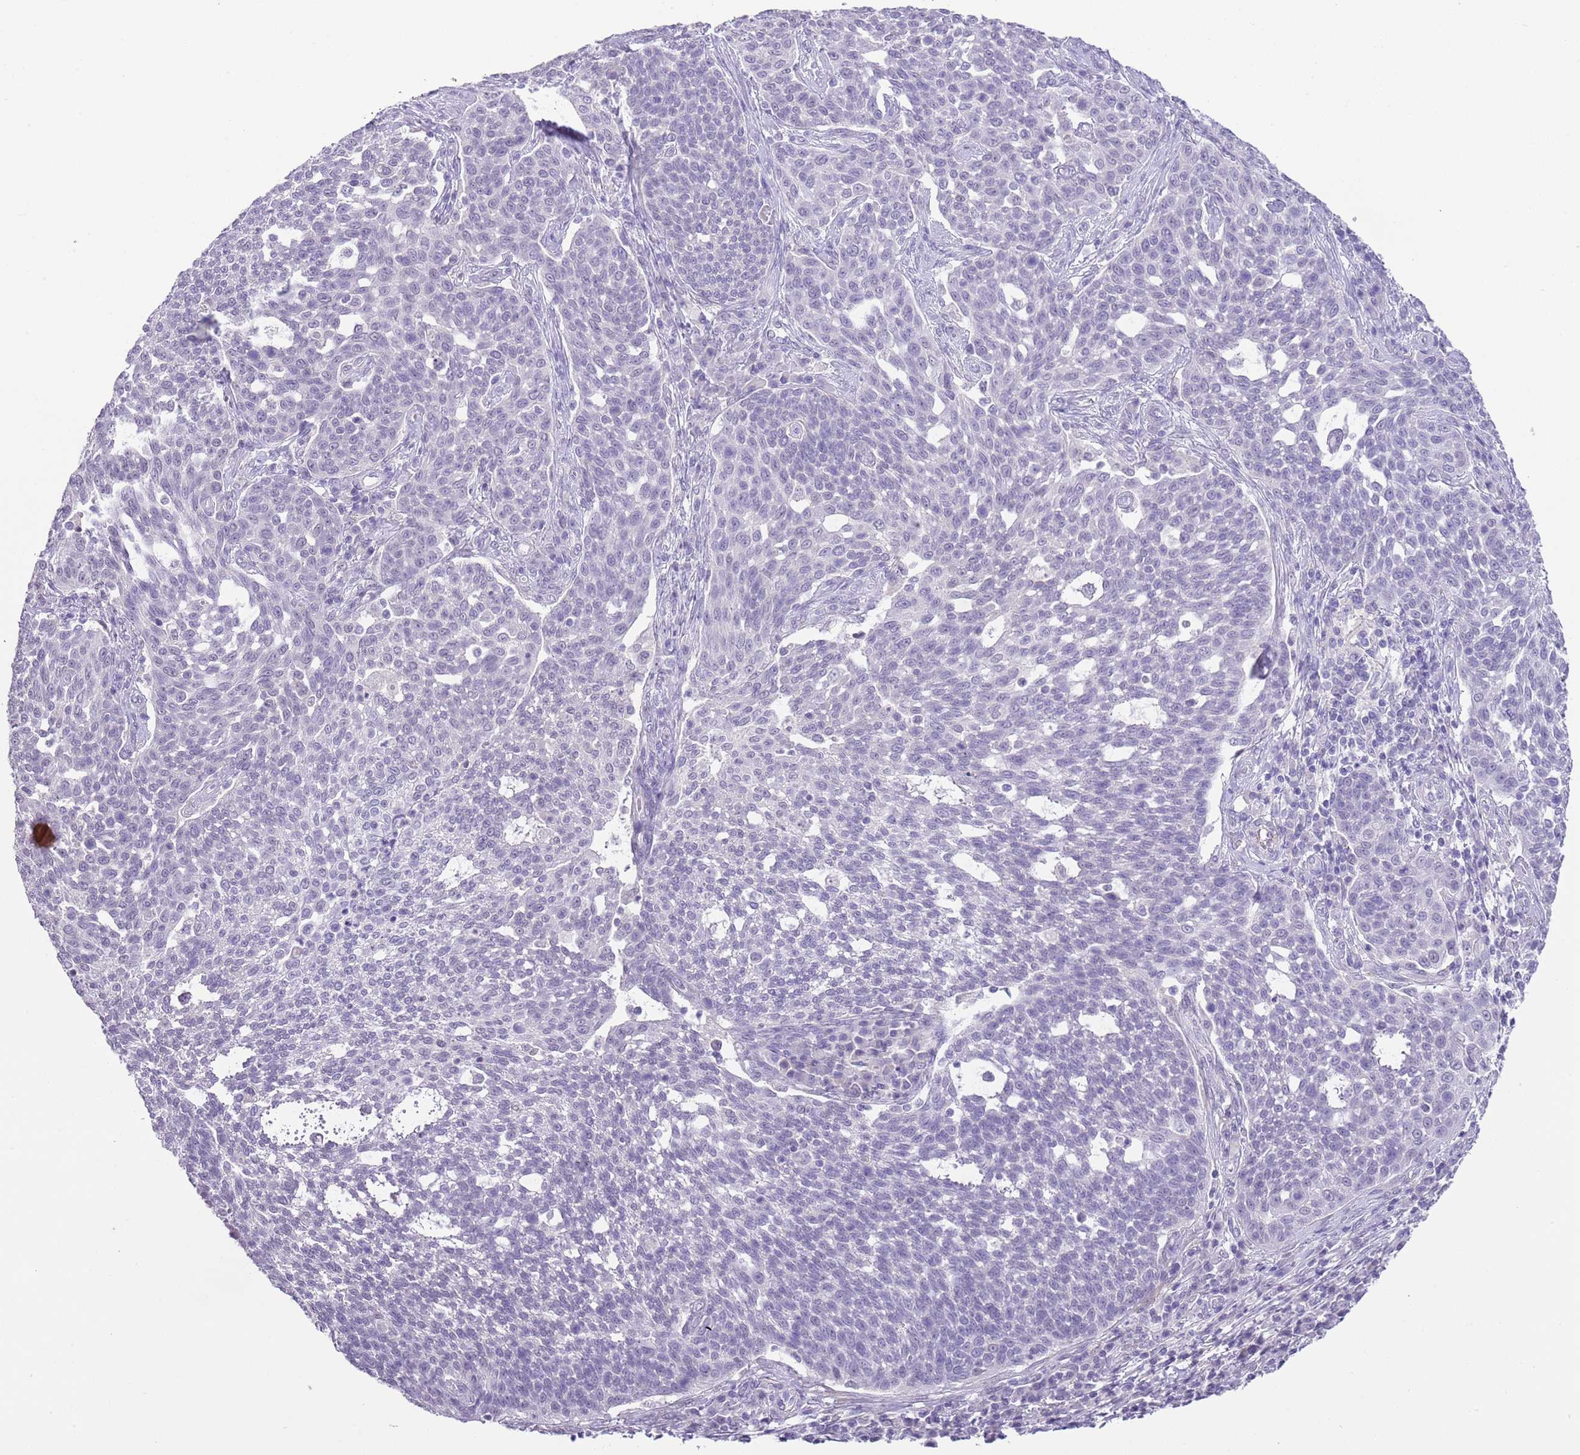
{"staining": {"intensity": "negative", "quantity": "none", "location": "none"}, "tissue": "cervical cancer", "cell_type": "Tumor cells", "image_type": "cancer", "snomed": [{"axis": "morphology", "description": "Squamous cell carcinoma, NOS"}, {"axis": "topography", "description": "Cervix"}], "caption": "Immunohistochemistry of human cervical squamous cell carcinoma demonstrates no positivity in tumor cells.", "gene": "MIDN", "patient": {"sex": "female", "age": 34}}